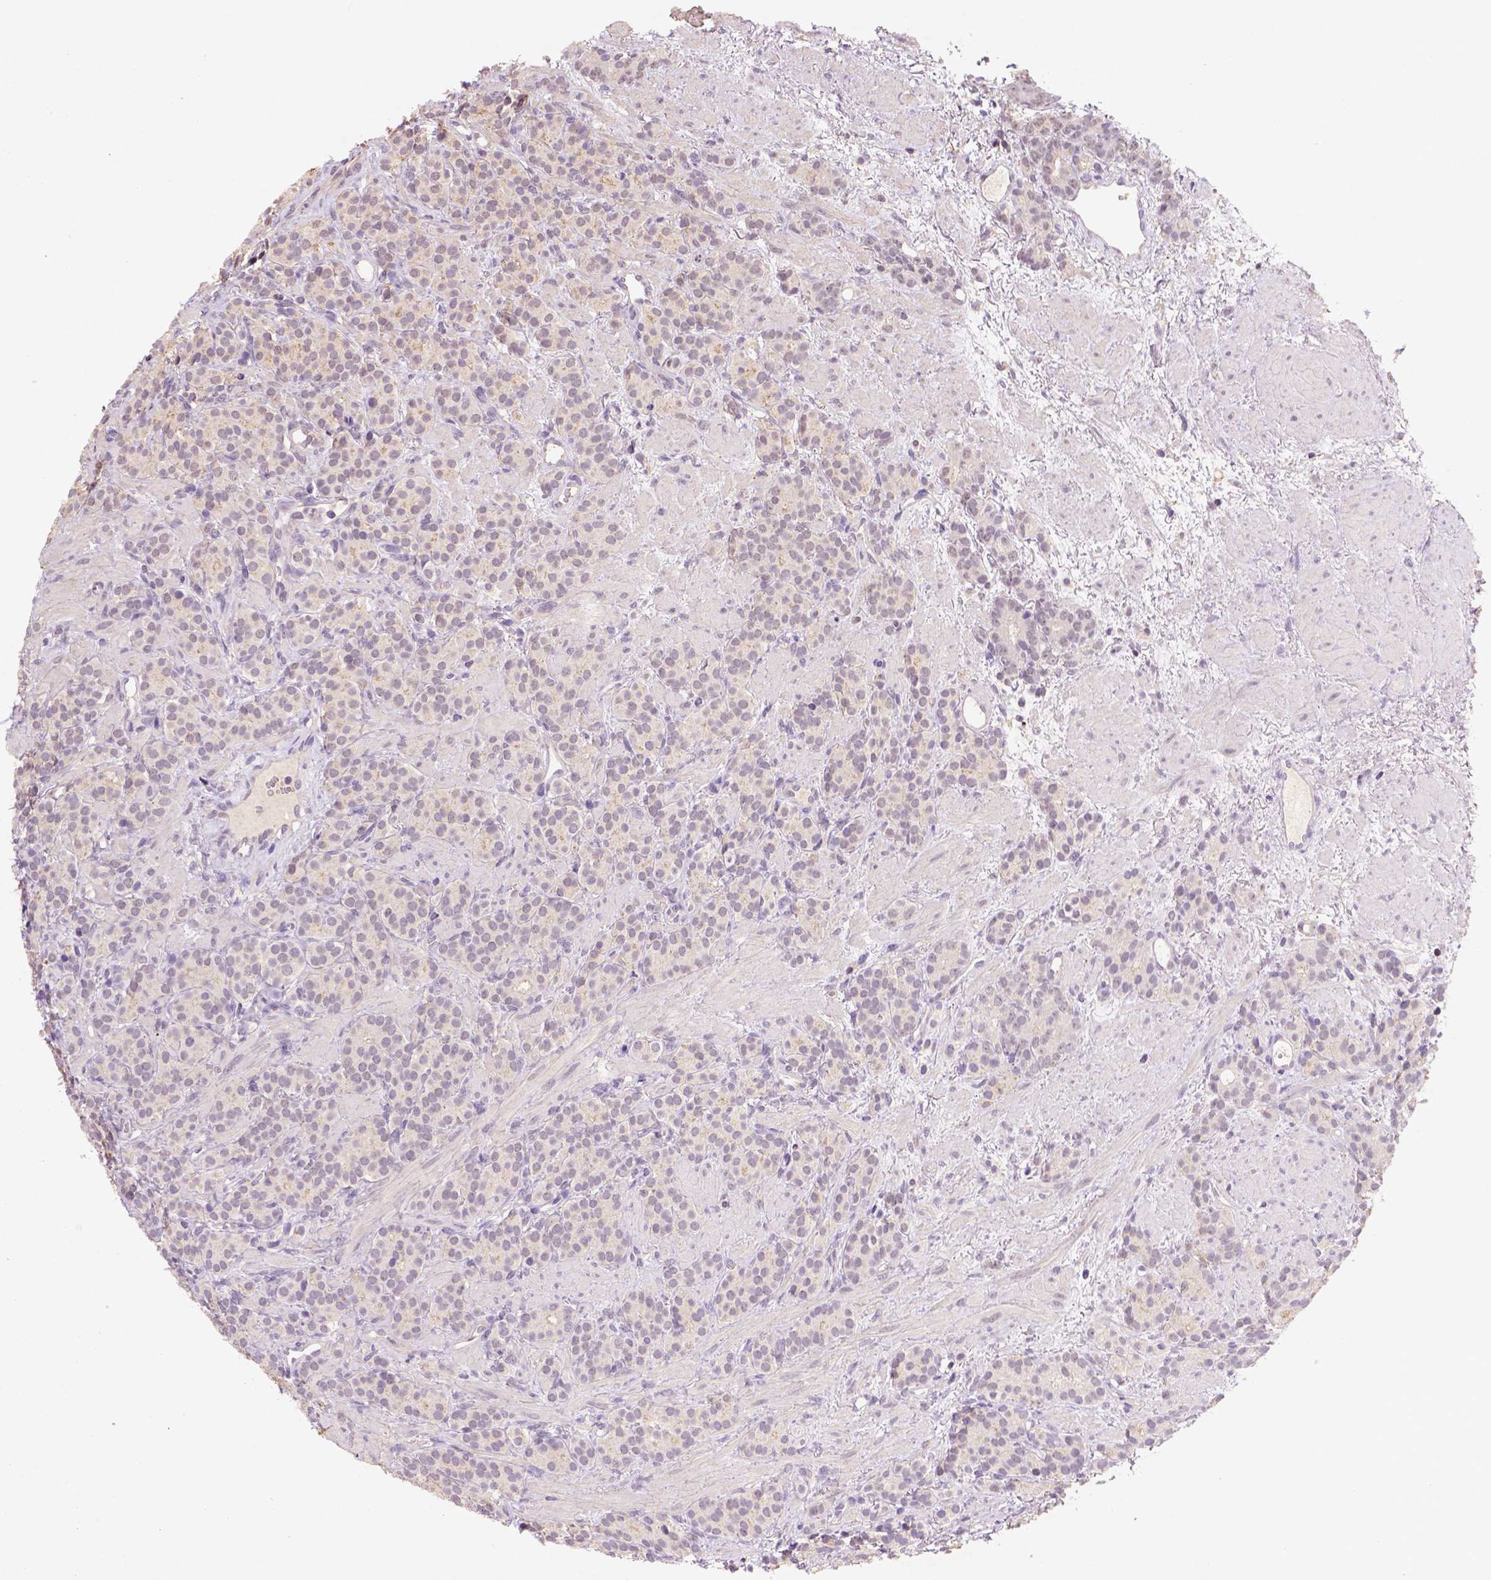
{"staining": {"intensity": "weak", "quantity": ">75%", "location": "cytoplasmic/membranous,nuclear"}, "tissue": "prostate cancer", "cell_type": "Tumor cells", "image_type": "cancer", "snomed": [{"axis": "morphology", "description": "Adenocarcinoma, High grade"}, {"axis": "topography", "description": "Prostate"}], "caption": "Immunohistochemical staining of human adenocarcinoma (high-grade) (prostate) exhibits low levels of weak cytoplasmic/membranous and nuclear protein expression in approximately >75% of tumor cells.", "gene": "SCML4", "patient": {"sex": "male", "age": 84}}